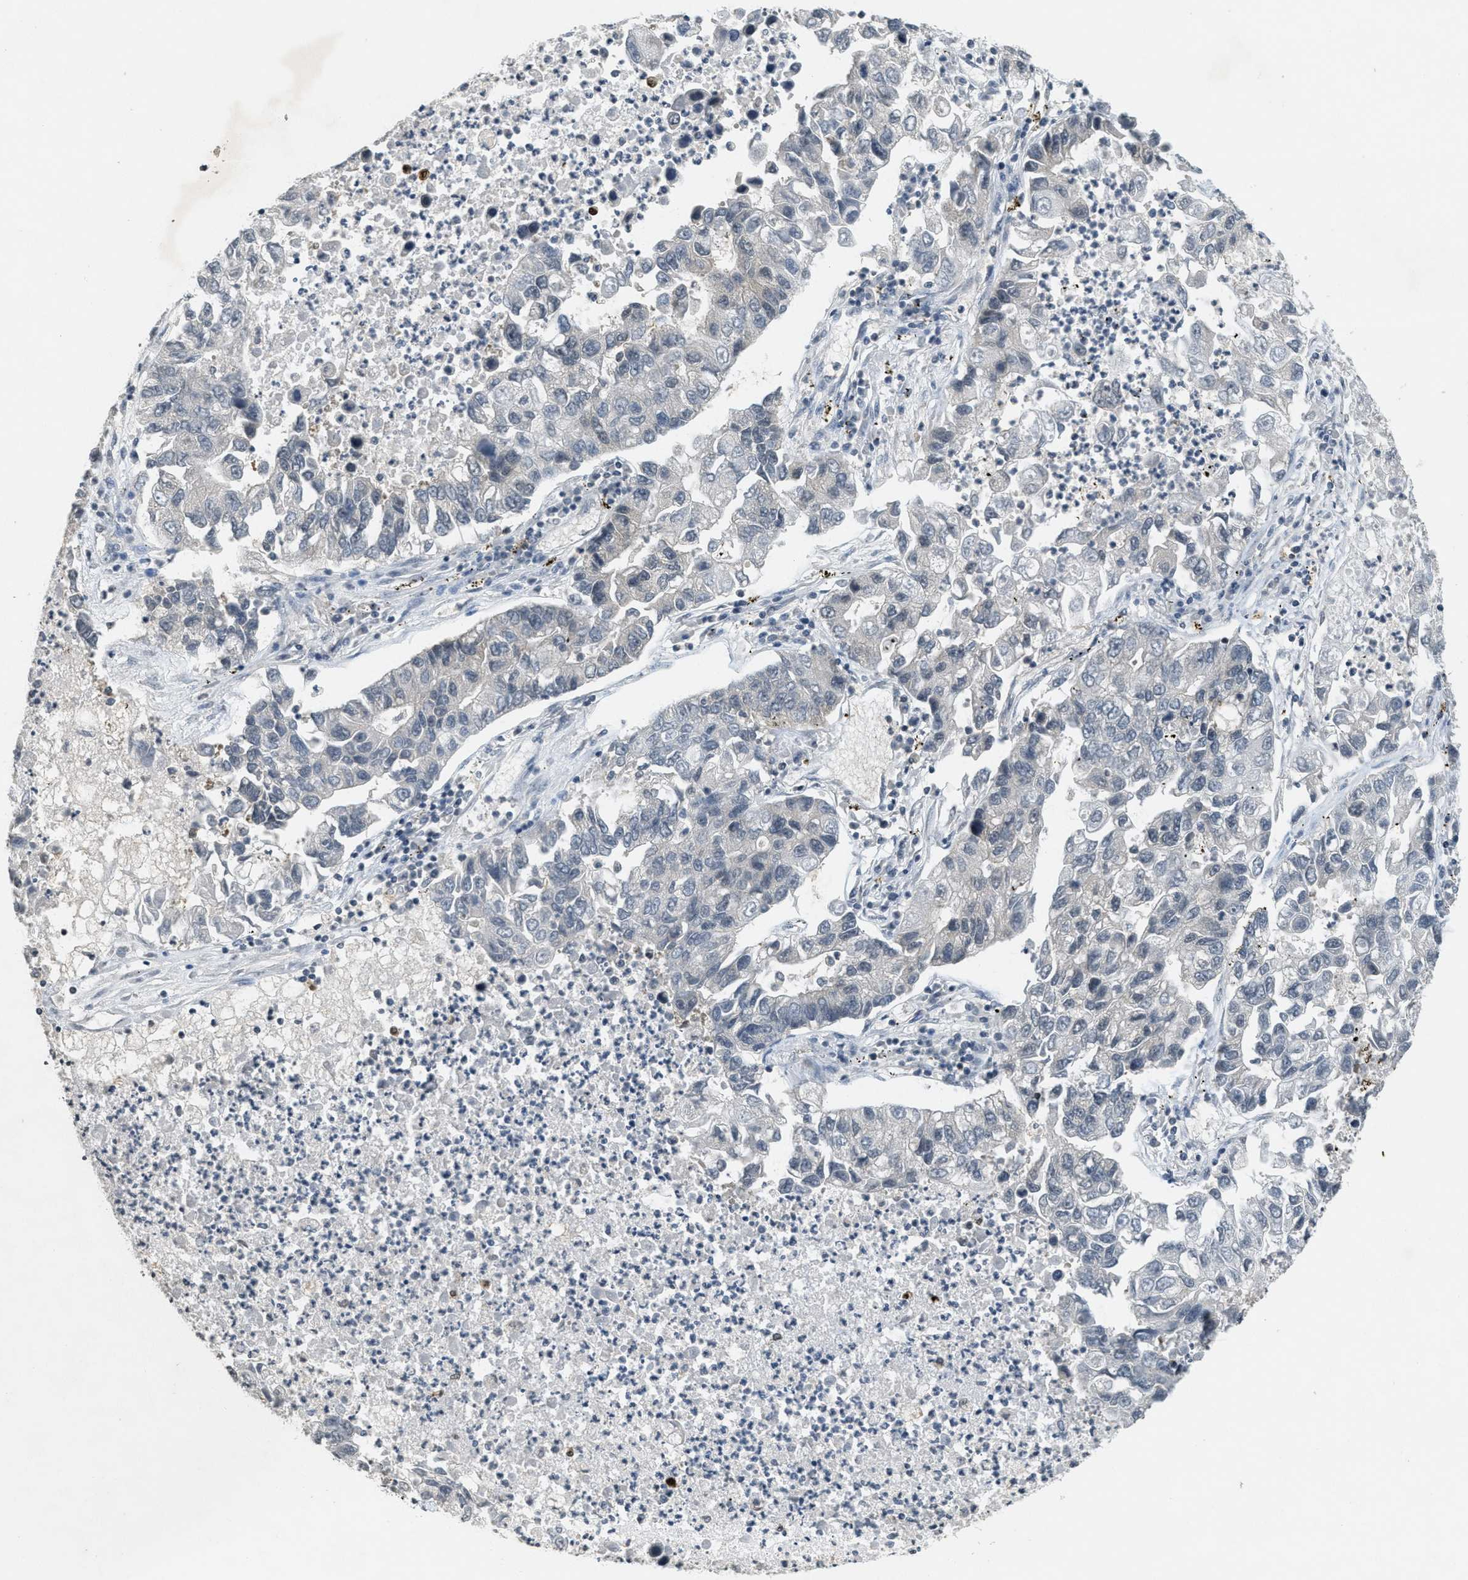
{"staining": {"intensity": "negative", "quantity": "none", "location": "none"}, "tissue": "lung cancer", "cell_type": "Tumor cells", "image_type": "cancer", "snomed": [{"axis": "morphology", "description": "Adenocarcinoma, NOS"}, {"axis": "topography", "description": "Lung"}], "caption": "Adenocarcinoma (lung) was stained to show a protein in brown. There is no significant positivity in tumor cells. (DAB (3,3'-diaminobenzidine) immunohistochemistry with hematoxylin counter stain).", "gene": "DNAJB1", "patient": {"sex": "female", "age": 51}}